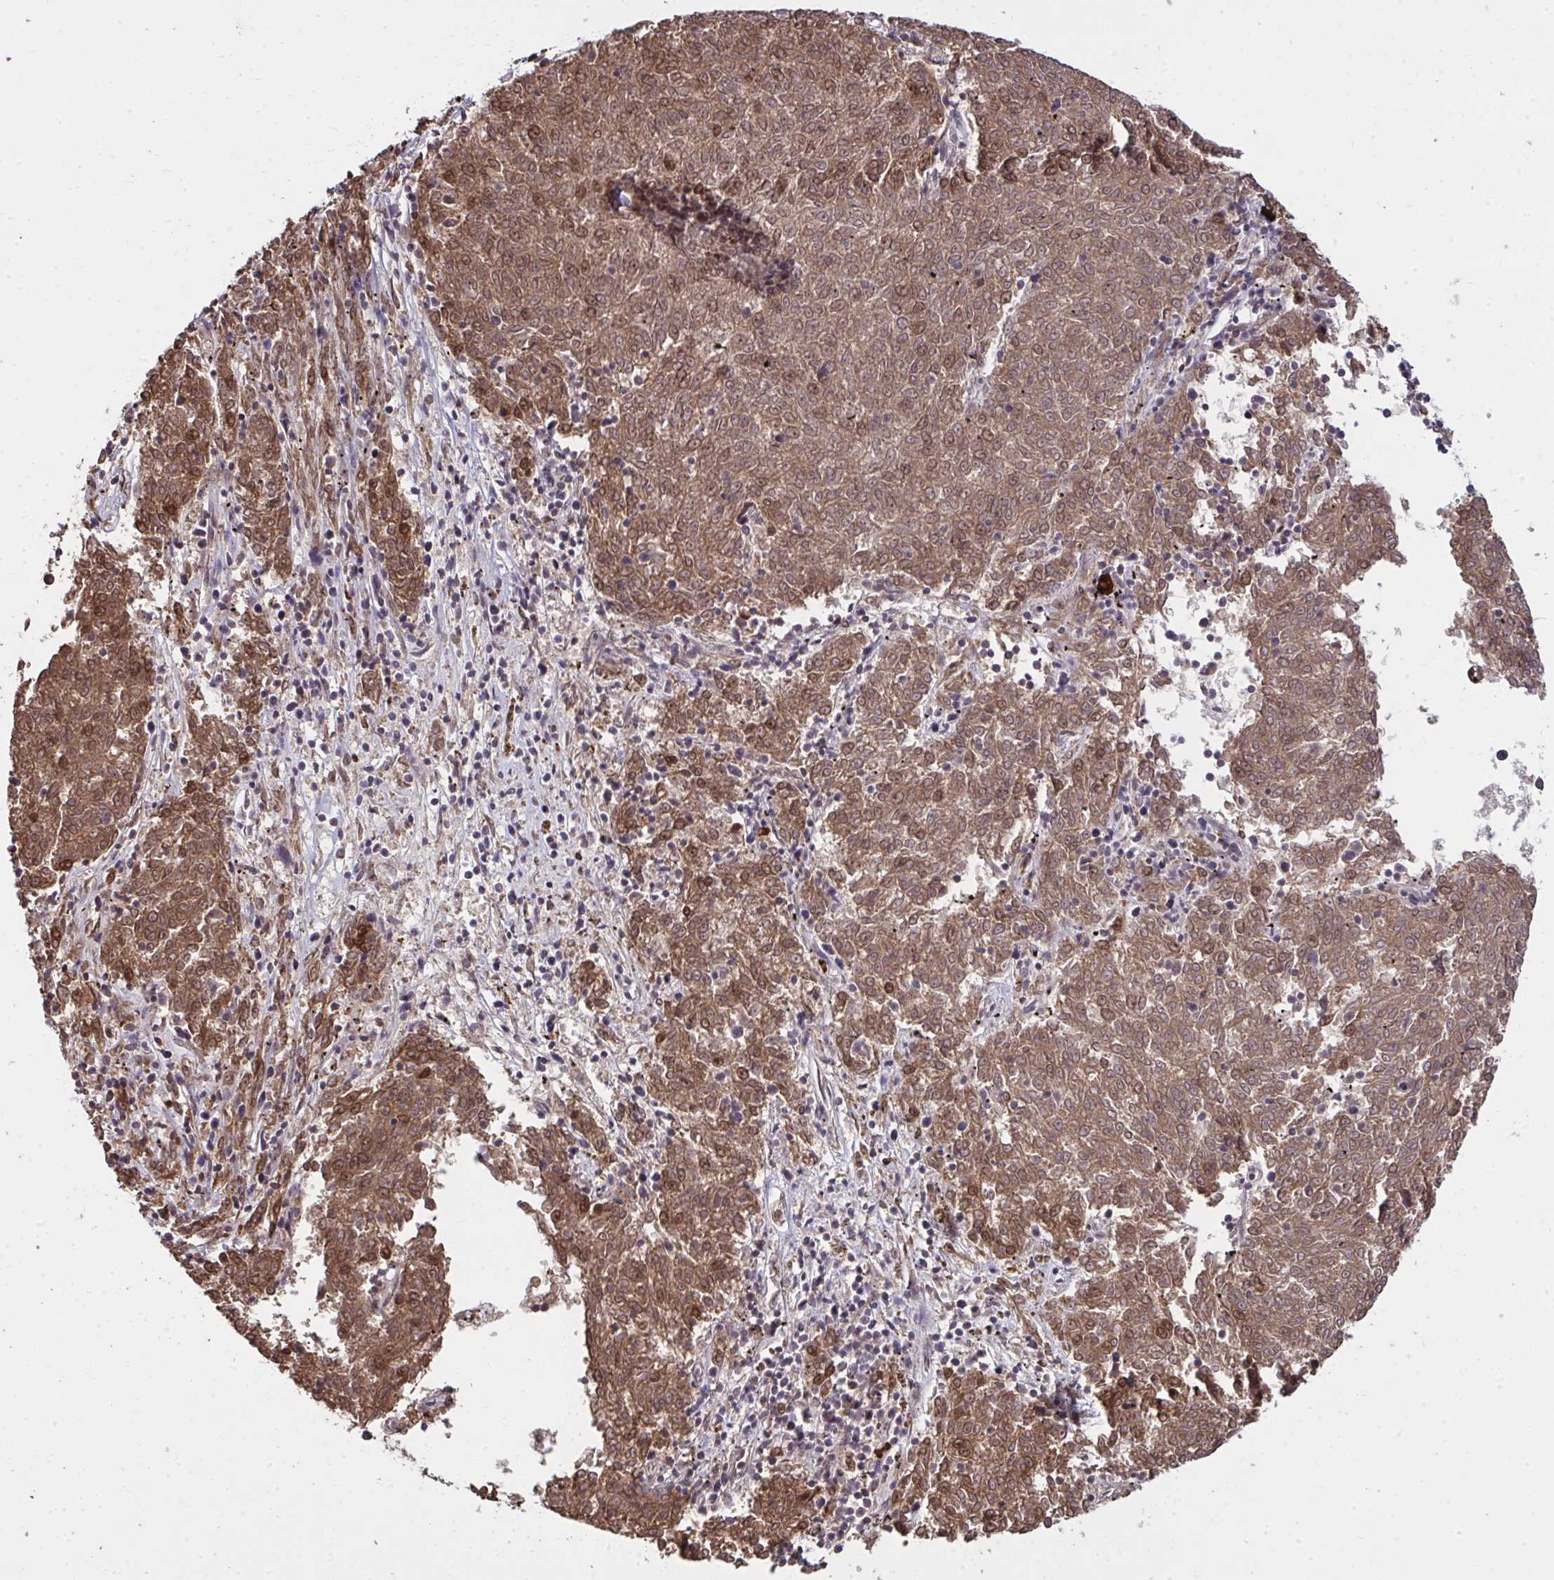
{"staining": {"intensity": "moderate", "quantity": ">75%", "location": "cytoplasmic/membranous,nuclear"}, "tissue": "melanoma", "cell_type": "Tumor cells", "image_type": "cancer", "snomed": [{"axis": "morphology", "description": "Malignant melanoma, NOS"}, {"axis": "topography", "description": "Skin"}], "caption": "The photomicrograph shows a brown stain indicating the presence of a protein in the cytoplasmic/membranous and nuclear of tumor cells in melanoma.", "gene": "ZSCAN9", "patient": {"sex": "female", "age": 72}}